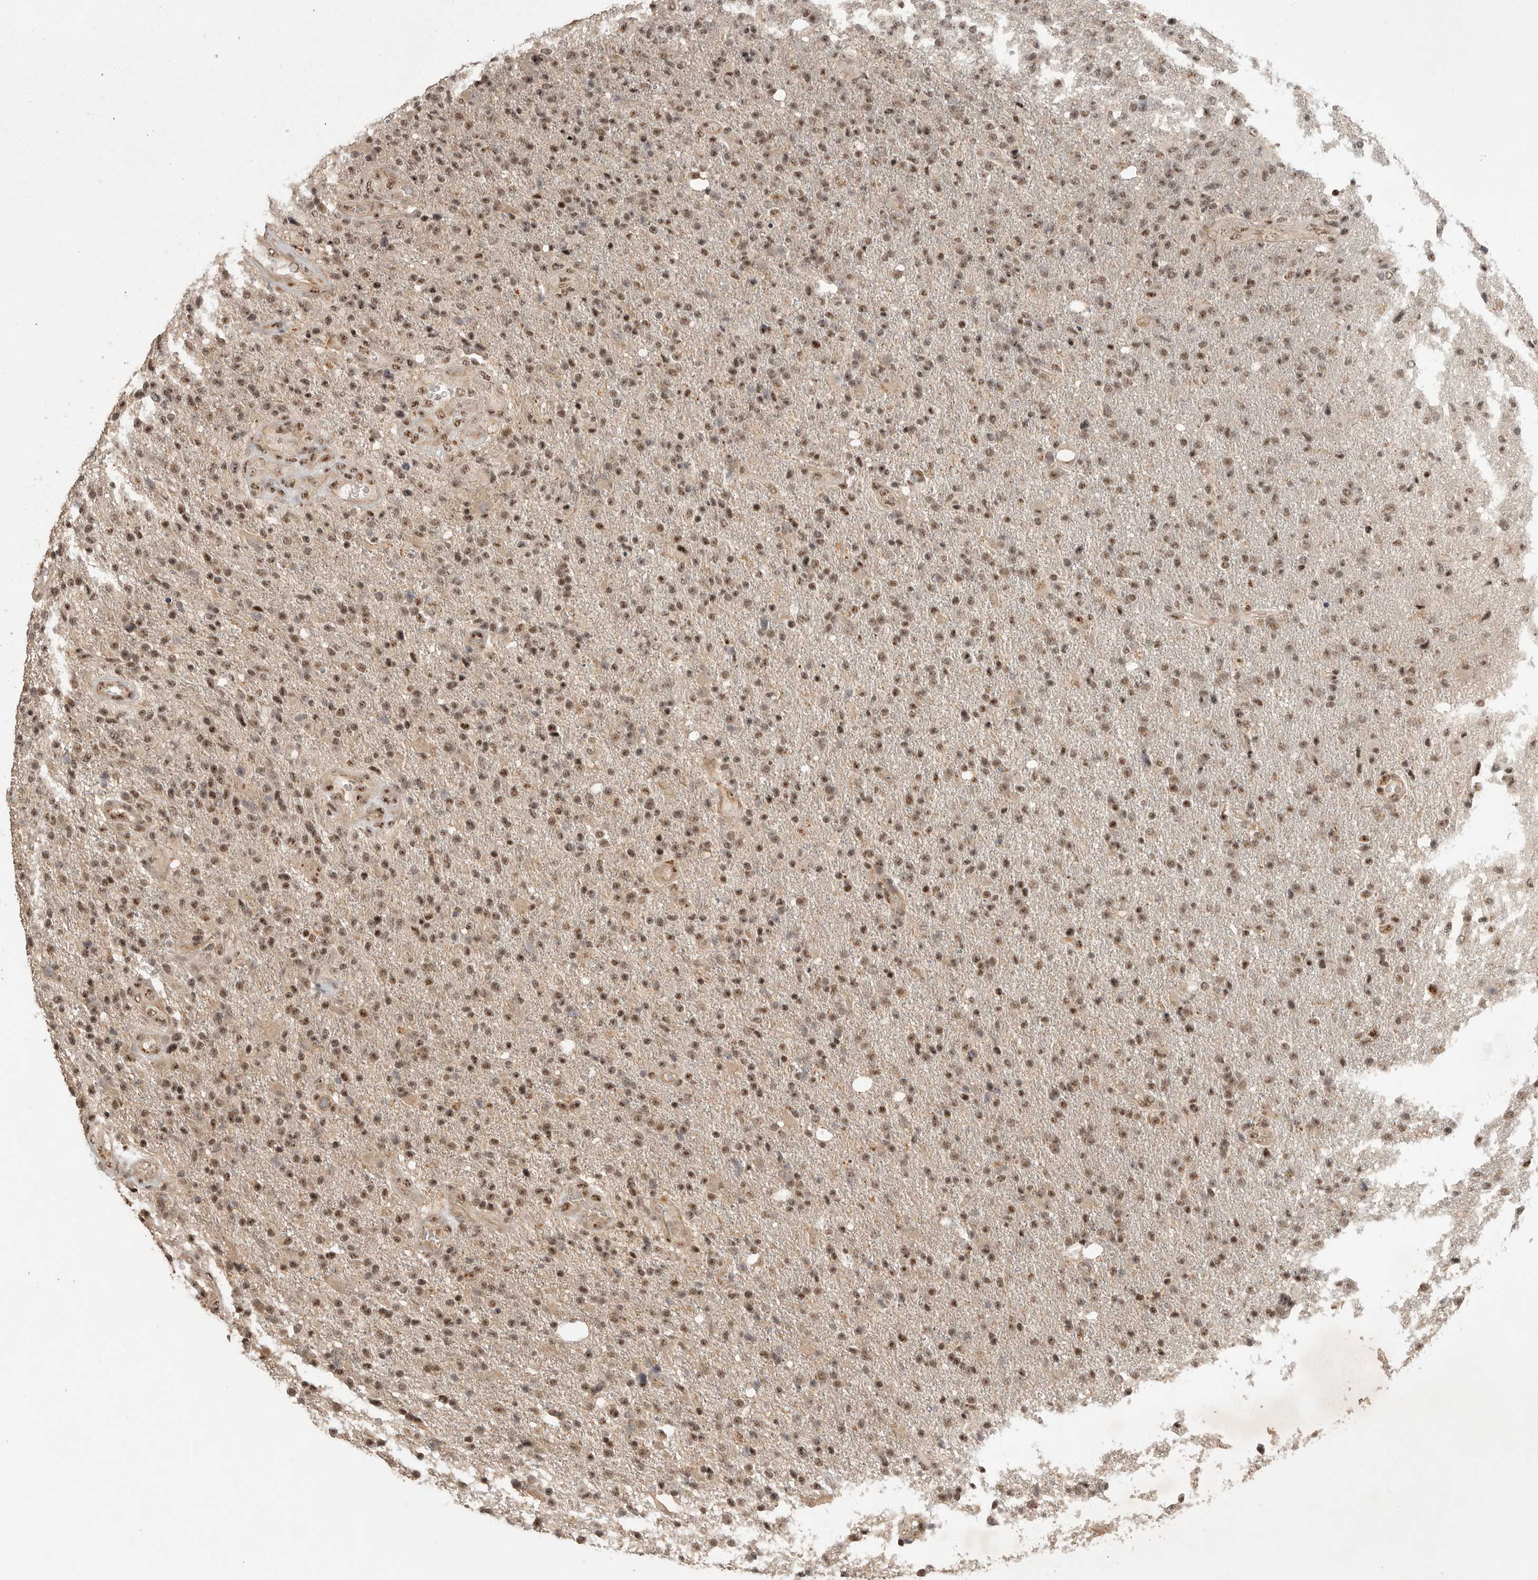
{"staining": {"intensity": "moderate", "quantity": ">75%", "location": "nuclear"}, "tissue": "glioma", "cell_type": "Tumor cells", "image_type": "cancer", "snomed": [{"axis": "morphology", "description": "Glioma, malignant, High grade"}, {"axis": "topography", "description": "Brain"}], "caption": "An immunohistochemistry (IHC) histopathology image of tumor tissue is shown. Protein staining in brown highlights moderate nuclear positivity in malignant glioma (high-grade) within tumor cells.", "gene": "POMP", "patient": {"sex": "male", "age": 72}}